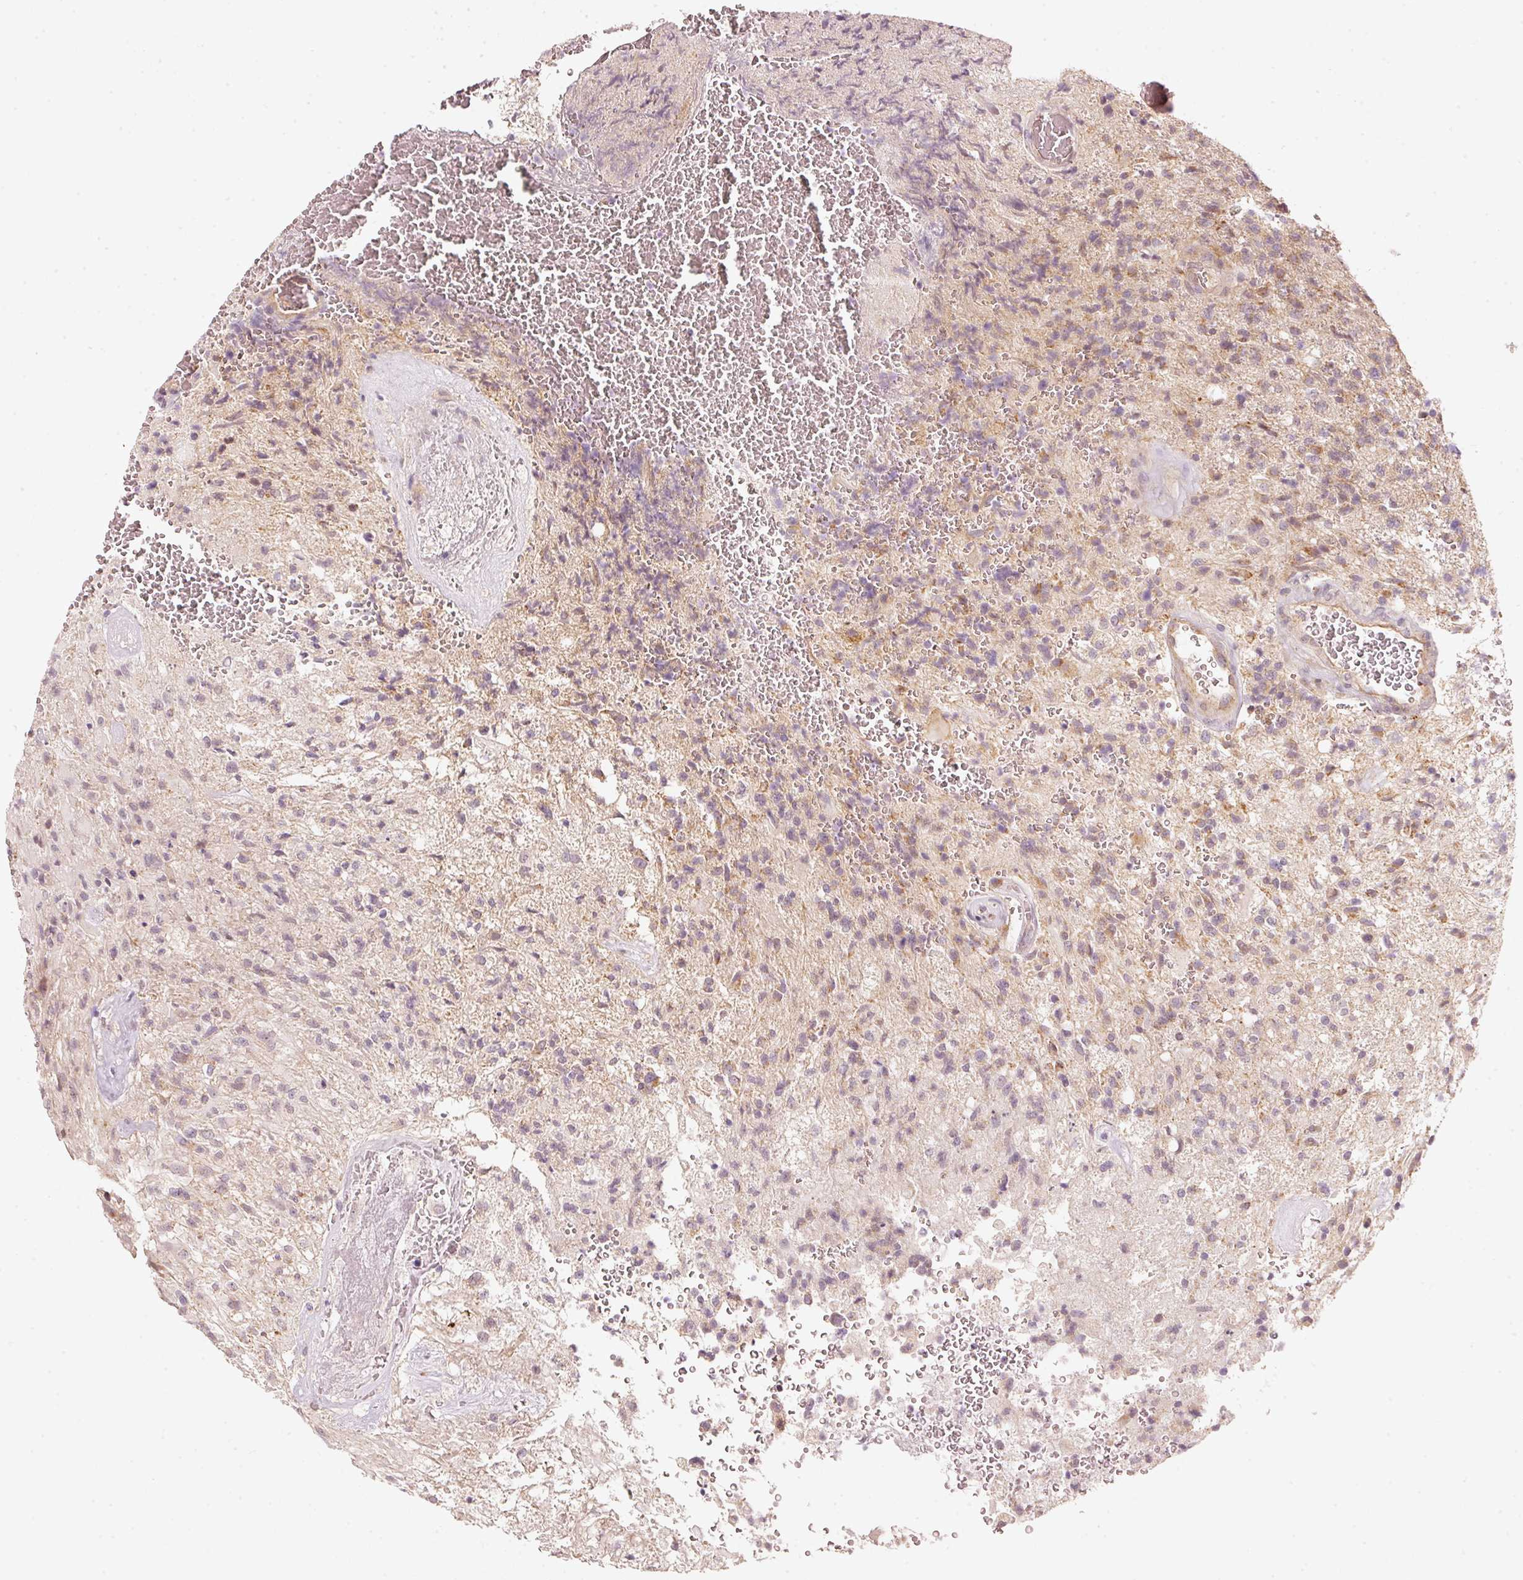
{"staining": {"intensity": "weak", "quantity": "25%-75%", "location": "cytoplasmic/membranous"}, "tissue": "glioma", "cell_type": "Tumor cells", "image_type": "cancer", "snomed": [{"axis": "morphology", "description": "Glioma, malignant, High grade"}, {"axis": "topography", "description": "Brain"}], "caption": "The histopathology image shows a brown stain indicating the presence of a protein in the cytoplasmic/membranous of tumor cells in glioma.", "gene": "ARHGAP22", "patient": {"sex": "male", "age": 56}}